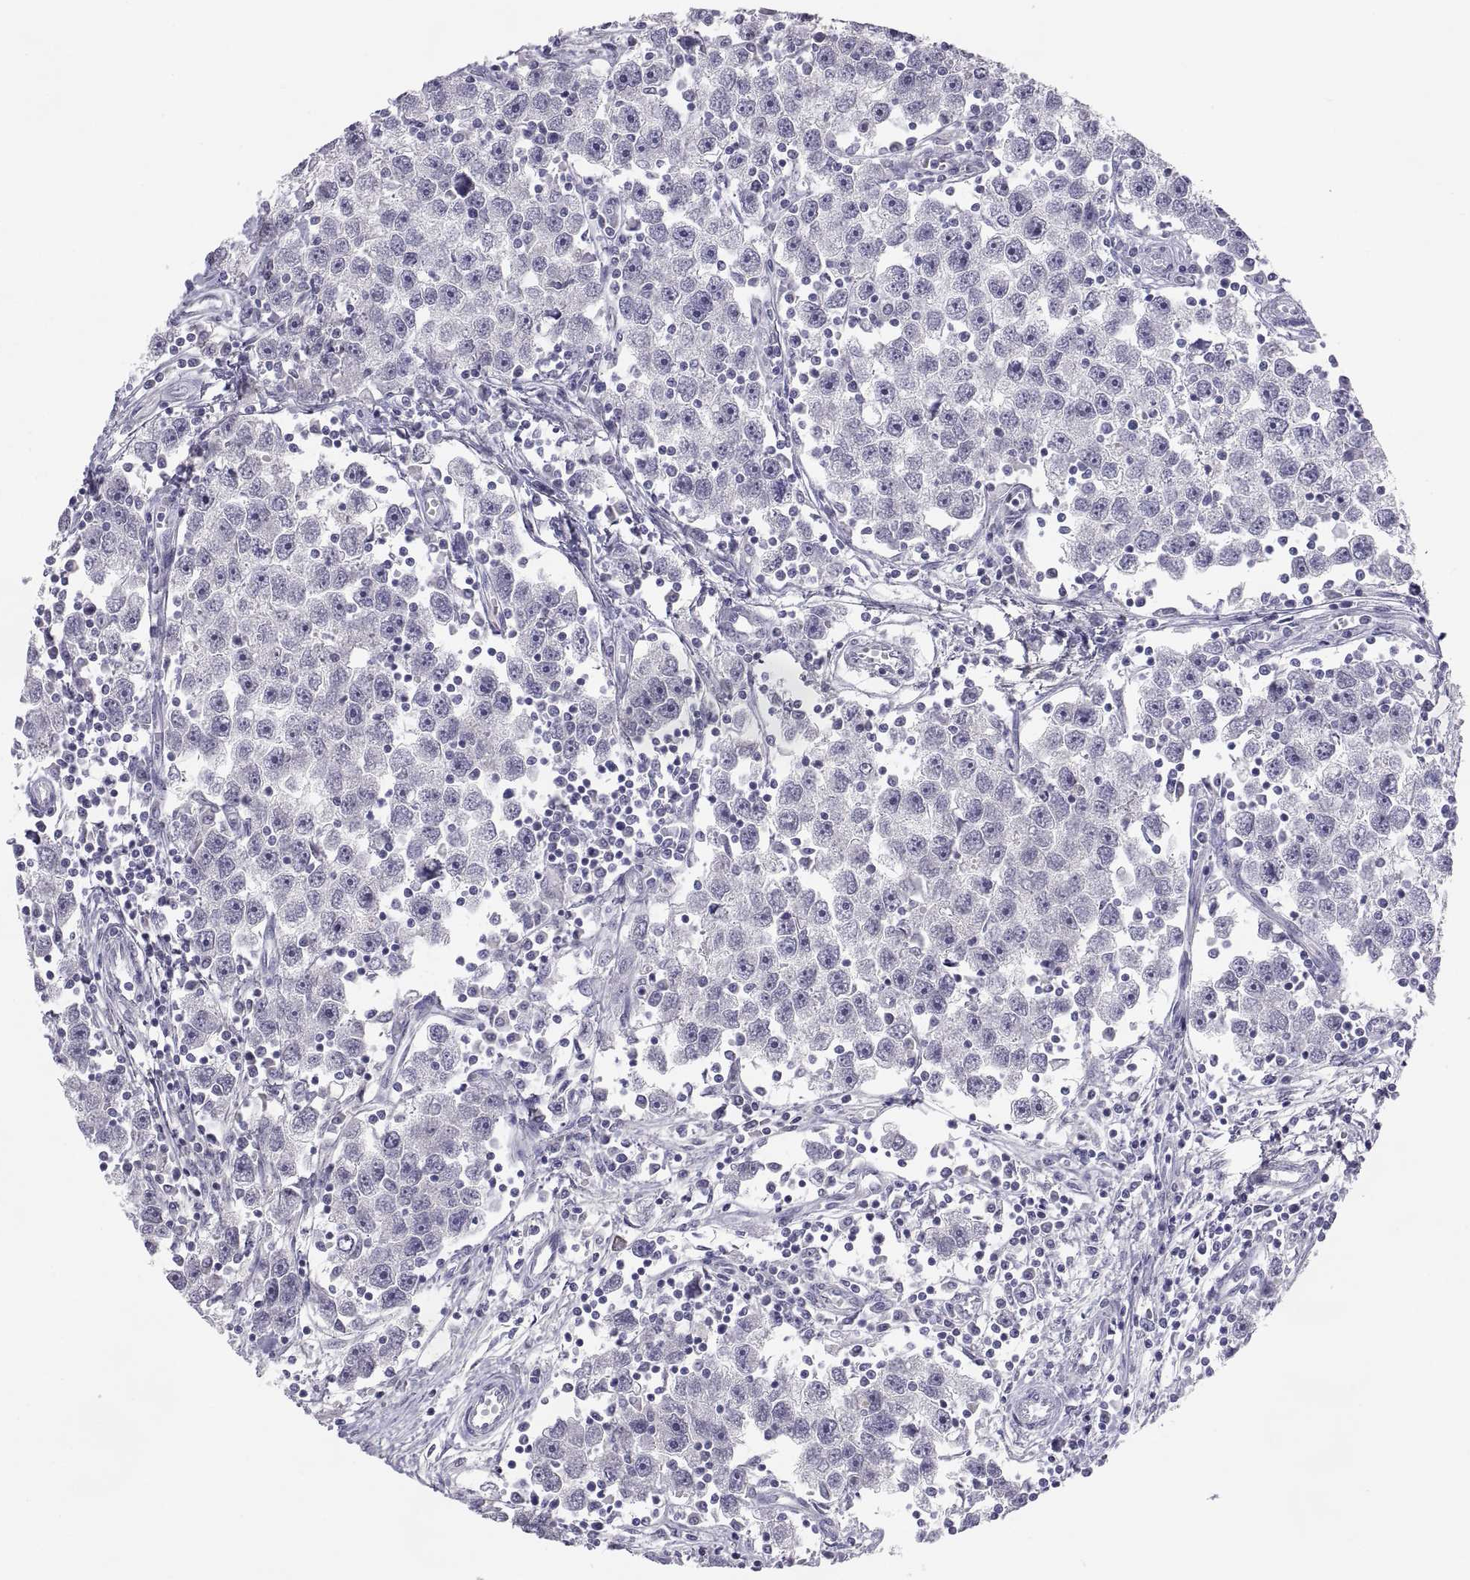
{"staining": {"intensity": "negative", "quantity": "none", "location": "none"}, "tissue": "testis cancer", "cell_type": "Tumor cells", "image_type": "cancer", "snomed": [{"axis": "morphology", "description": "Seminoma, NOS"}, {"axis": "topography", "description": "Testis"}], "caption": "Immunohistochemistry photomicrograph of human testis cancer stained for a protein (brown), which displays no positivity in tumor cells.", "gene": "TEX13A", "patient": {"sex": "male", "age": 30}}